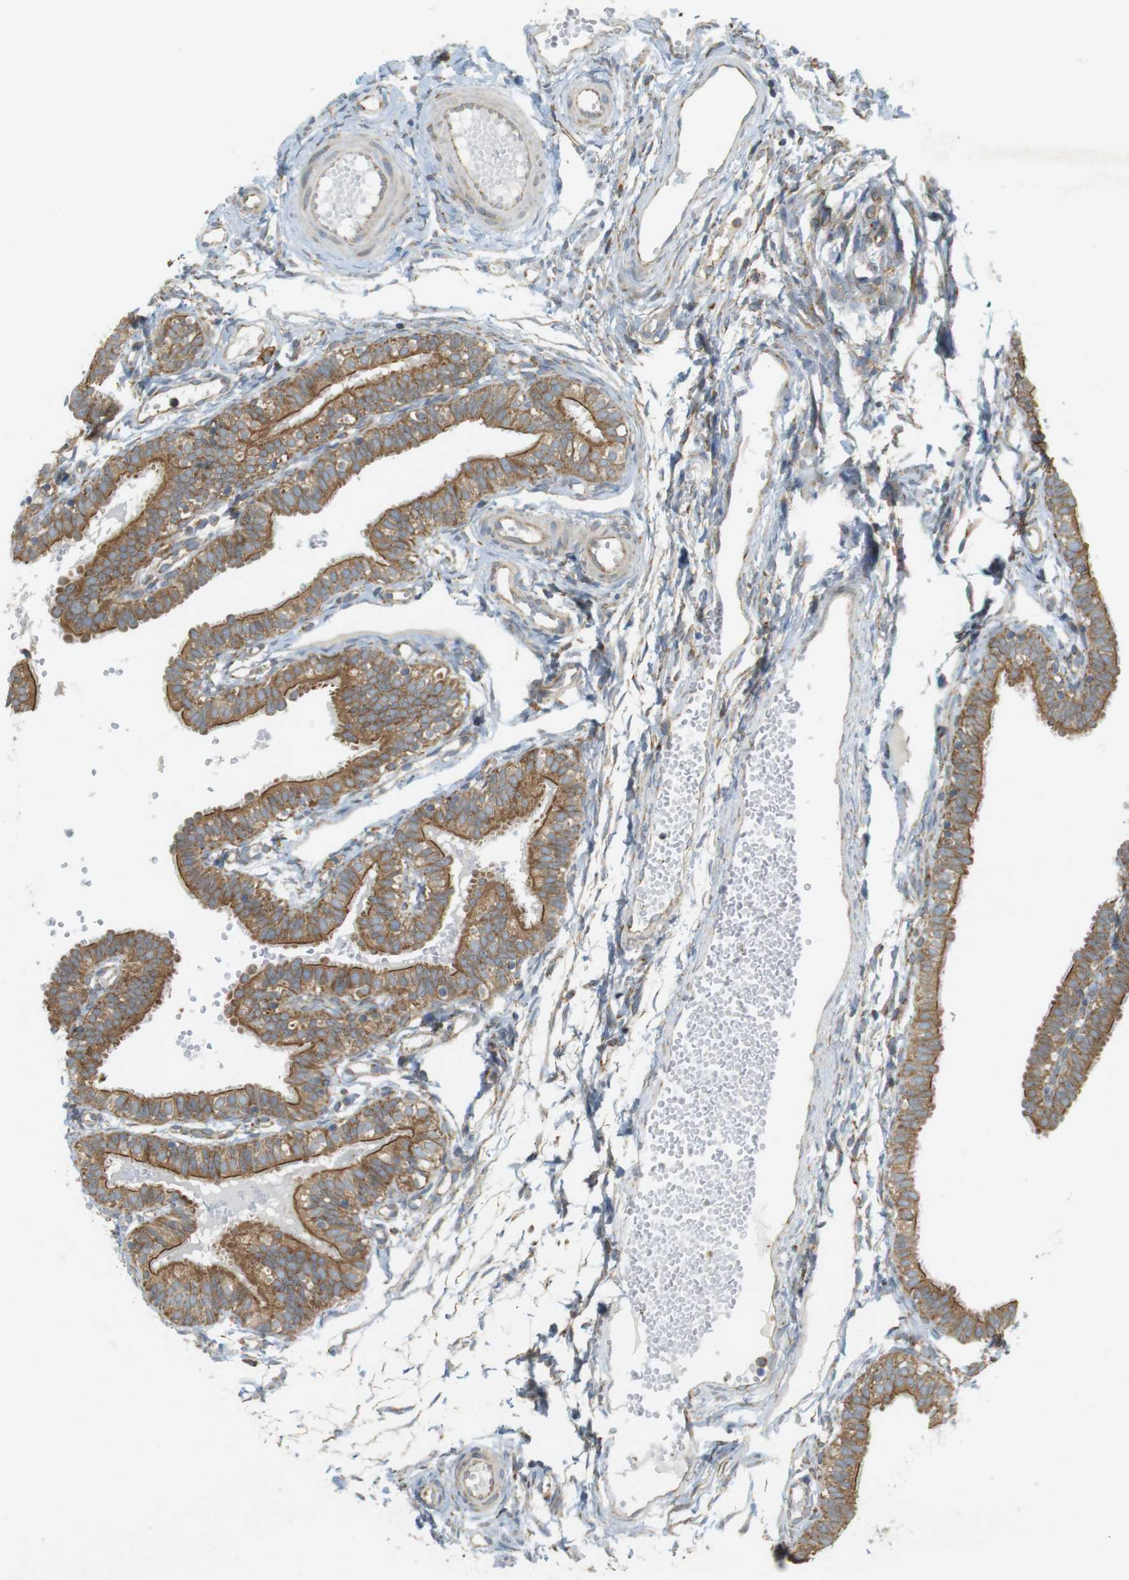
{"staining": {"intensity": "moderate", "quantity": ">75%", "location": "cytoplasmic/membranous"}, "tissue": "fallopian tube", "cell_type": "Glandular cells", "image_type": "normal", "snomed": [{"axis": "morphology", "description": "Normal tissue, NOS"}, {"axis": "topography", "description": "Fallopian tube"}, {"axis": "topography", "description": "Placenta"}], "caption": "Immunohistochemical staining of benign fallopian tube exhibits moderate cytoplasmic/membranous protein expression in approximately >75% of glandular cells.", "gene": "SLC41A1", "patient": {"sex": "female", "age": 34}}